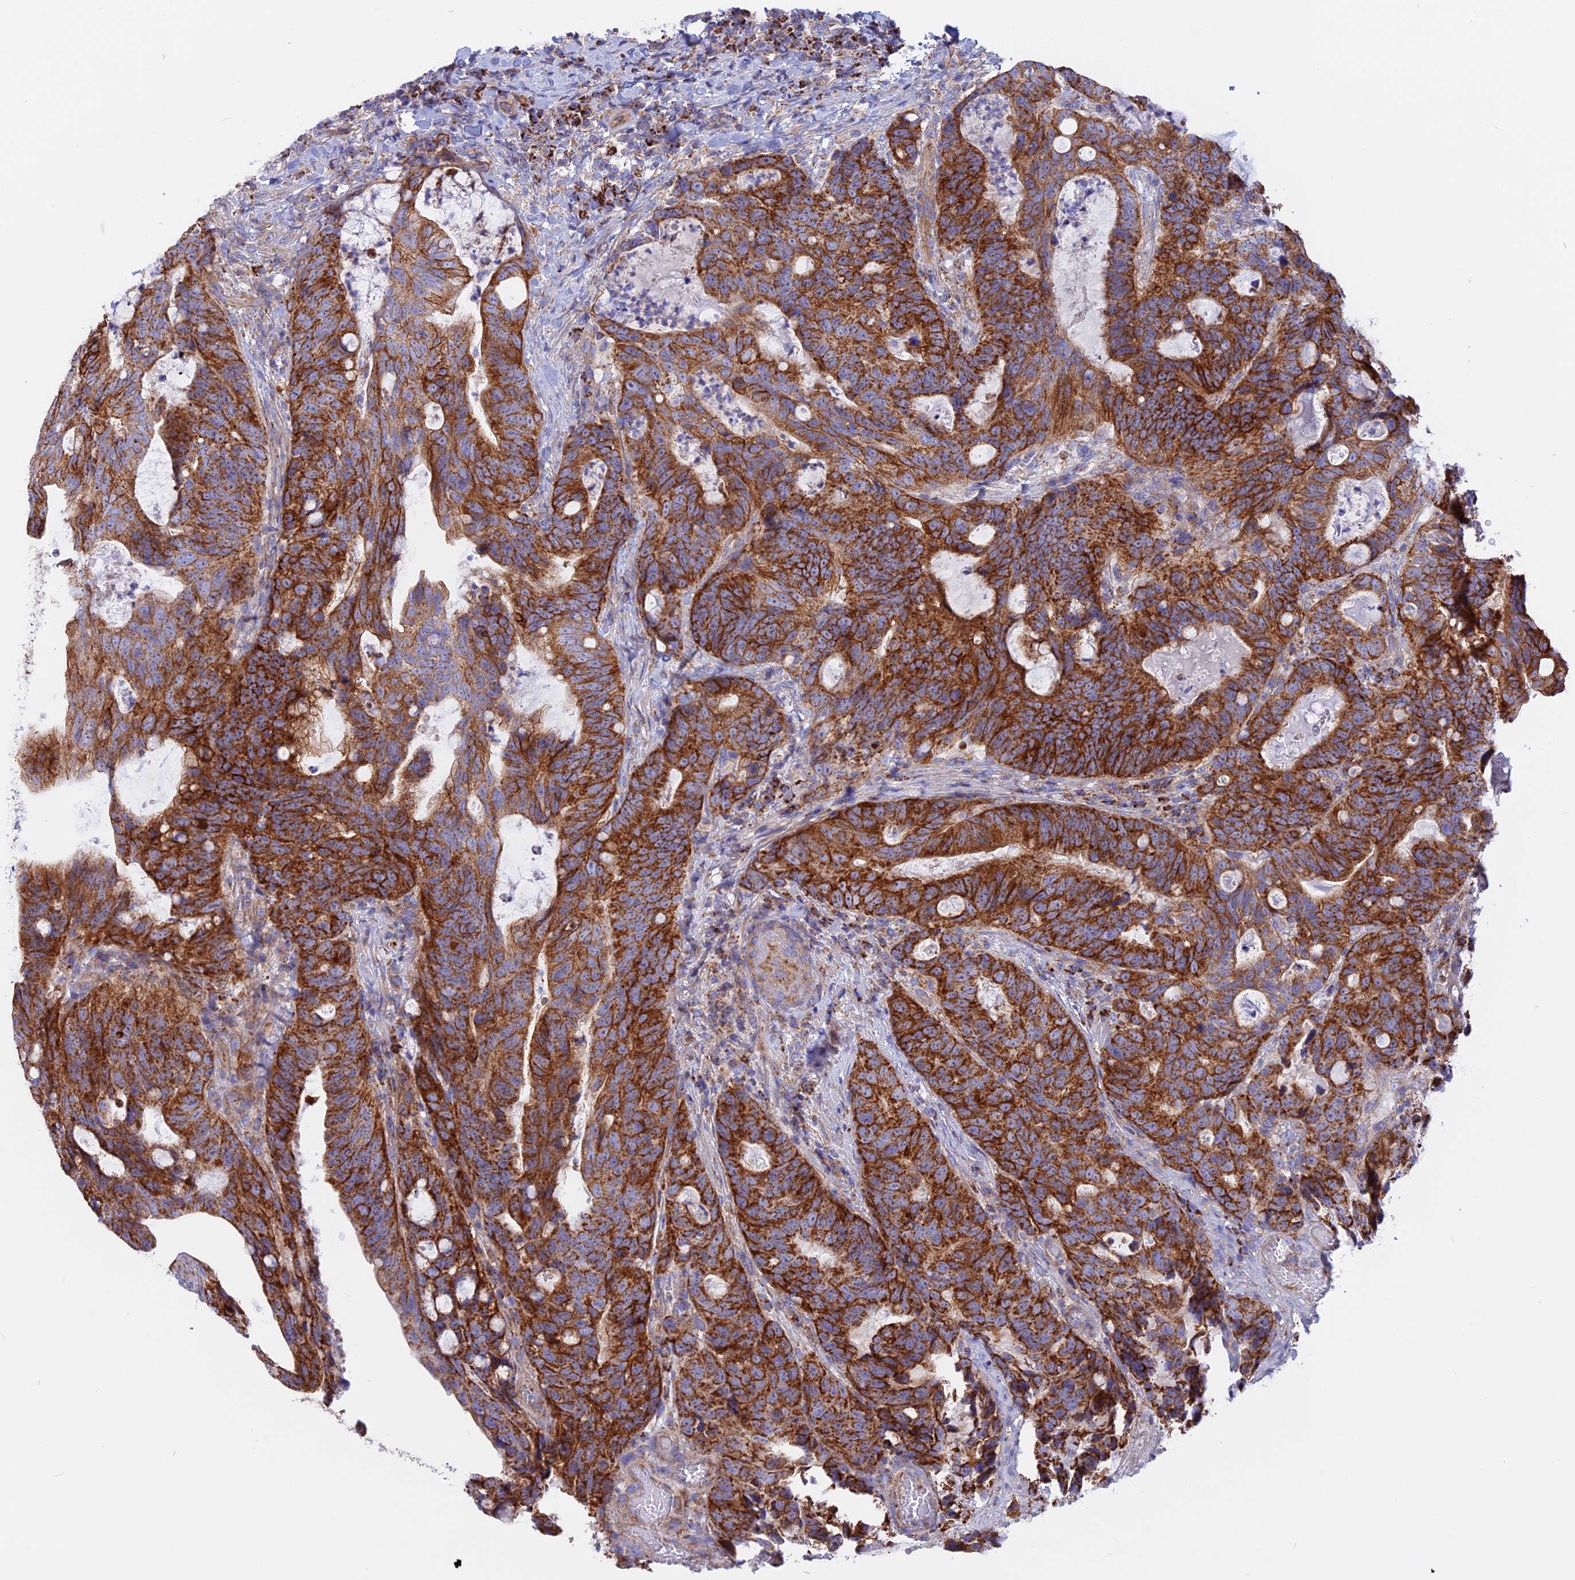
{"staining": {"intensity": "strong", "quantity": ">75%", "location": "cytoplasmic/membranous"}, "tissue": "colorectal cancer", "cell_type": "Tumor cells", "image_type": "cancer", "snomed": [{"axis": "morphology", "description": "Adenocarcinoma, NOS"}, {"axis": "topography", "description": "Colon"}], "caption": "Colorectal cancer was stained to show a protein in brown. There is high levels of strong cytoplasmic/membranous expression in approximately >75% of tumor cells.", "gene": "GCDH", "patient": {"sex": "female", "age": 82}}